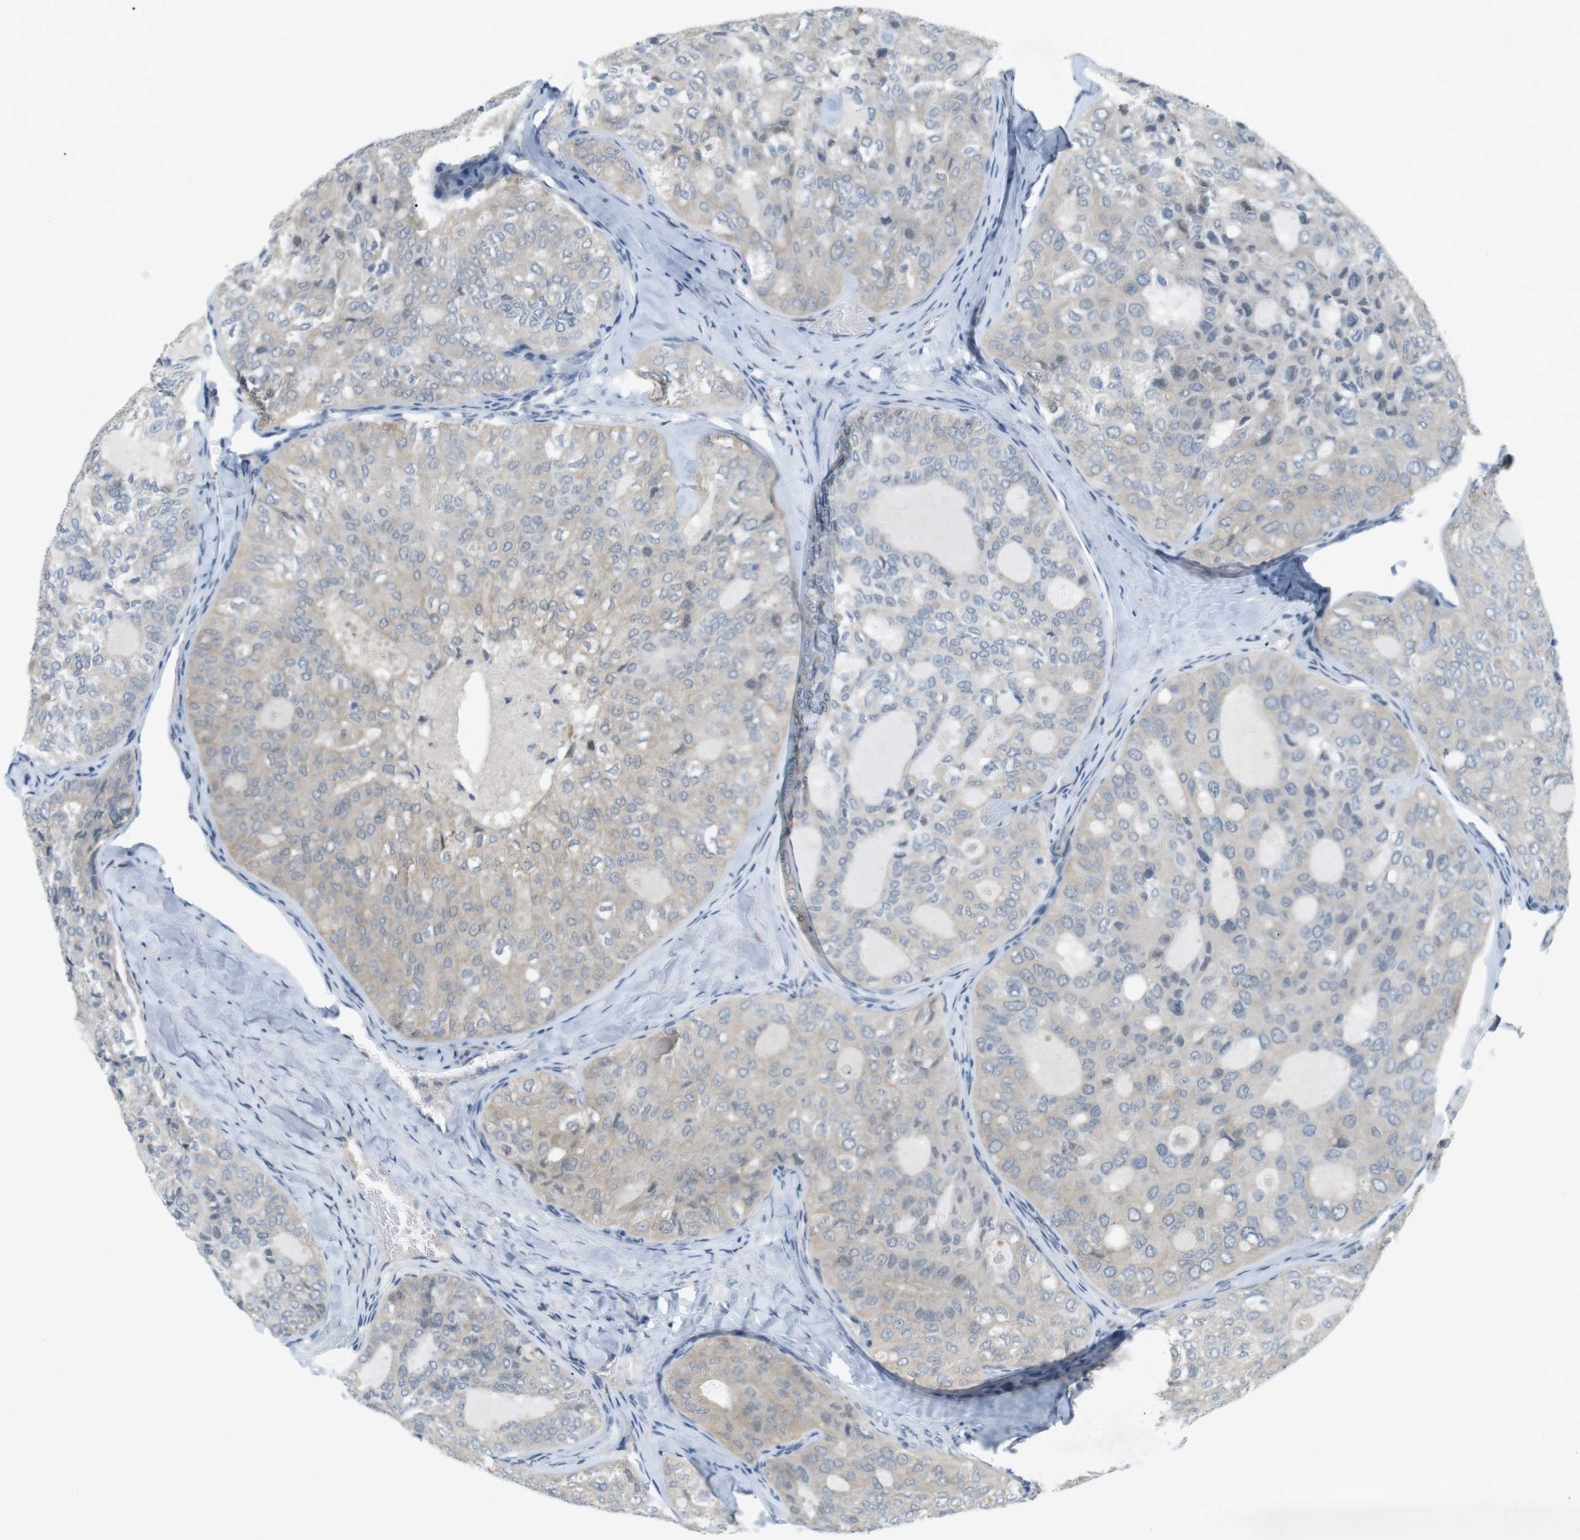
{"staining": {"intensity": "negative", "quantity": "none", "location": "none"}, "tissue": "thyroid cancer", "cell_type": "Tumor cells", "image_type": "cancer", "snomed": [{"axis": "morphology", "description": "Follicular adenoma carcinoma, NOS"}, {"axis": "topography", "description": "Thyroid gland"}], "caption": "There is no significant expression in tumor cells of thyroid cancer (follicular adenoma carcinoma).", "gene": "RTN3", "patient": {"sex": "male", "age": 75}}